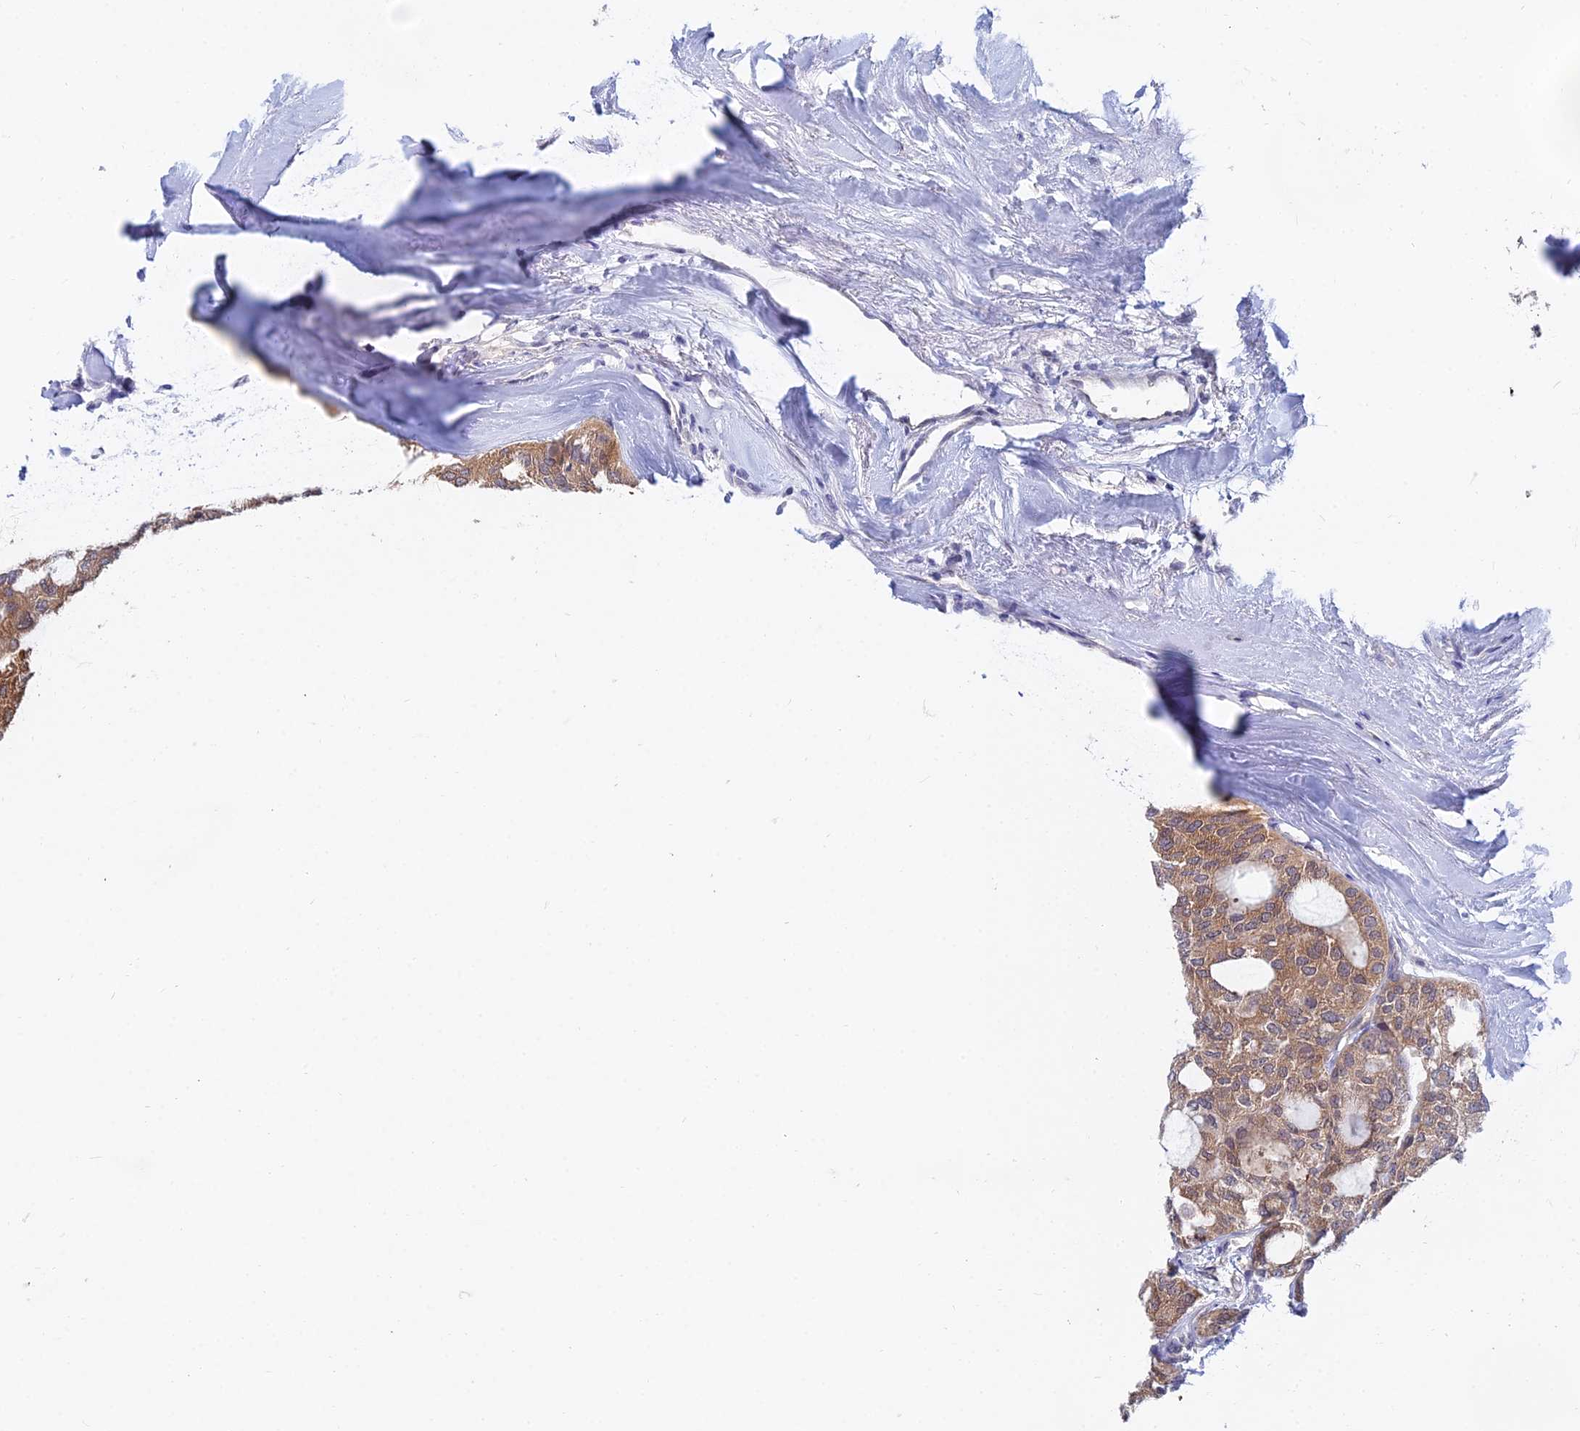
{"staining": {"intensity": "moderate", "quantity": ">75%", "location": "cytoplasmic/membranous"}, "tissue": "thyroid cancer", "cell_type": "Tumor cells", "image_type": "cancer", "snomed": [{"axis": "morphology", "description": "Follicular adenoma carcinoma, NOS"}, {"axis": "topography", "description": "Thyroid gland"}], "caption": "The photomicrograph exhibits immunohistochemical staining of follicular adenoma carcinoma (thyroid). There is moderate cytoplasmic/membranous expression is appreciated in about >75% of tumor cells. The staining was performed using DAB (3,3'-diaminobenzidine), with brown indicating positive protein expression. Nuclei are stained blue with hematoxylin.", "gene": "B3GALT4", "patient": {"sex": "male", "age": 75}}